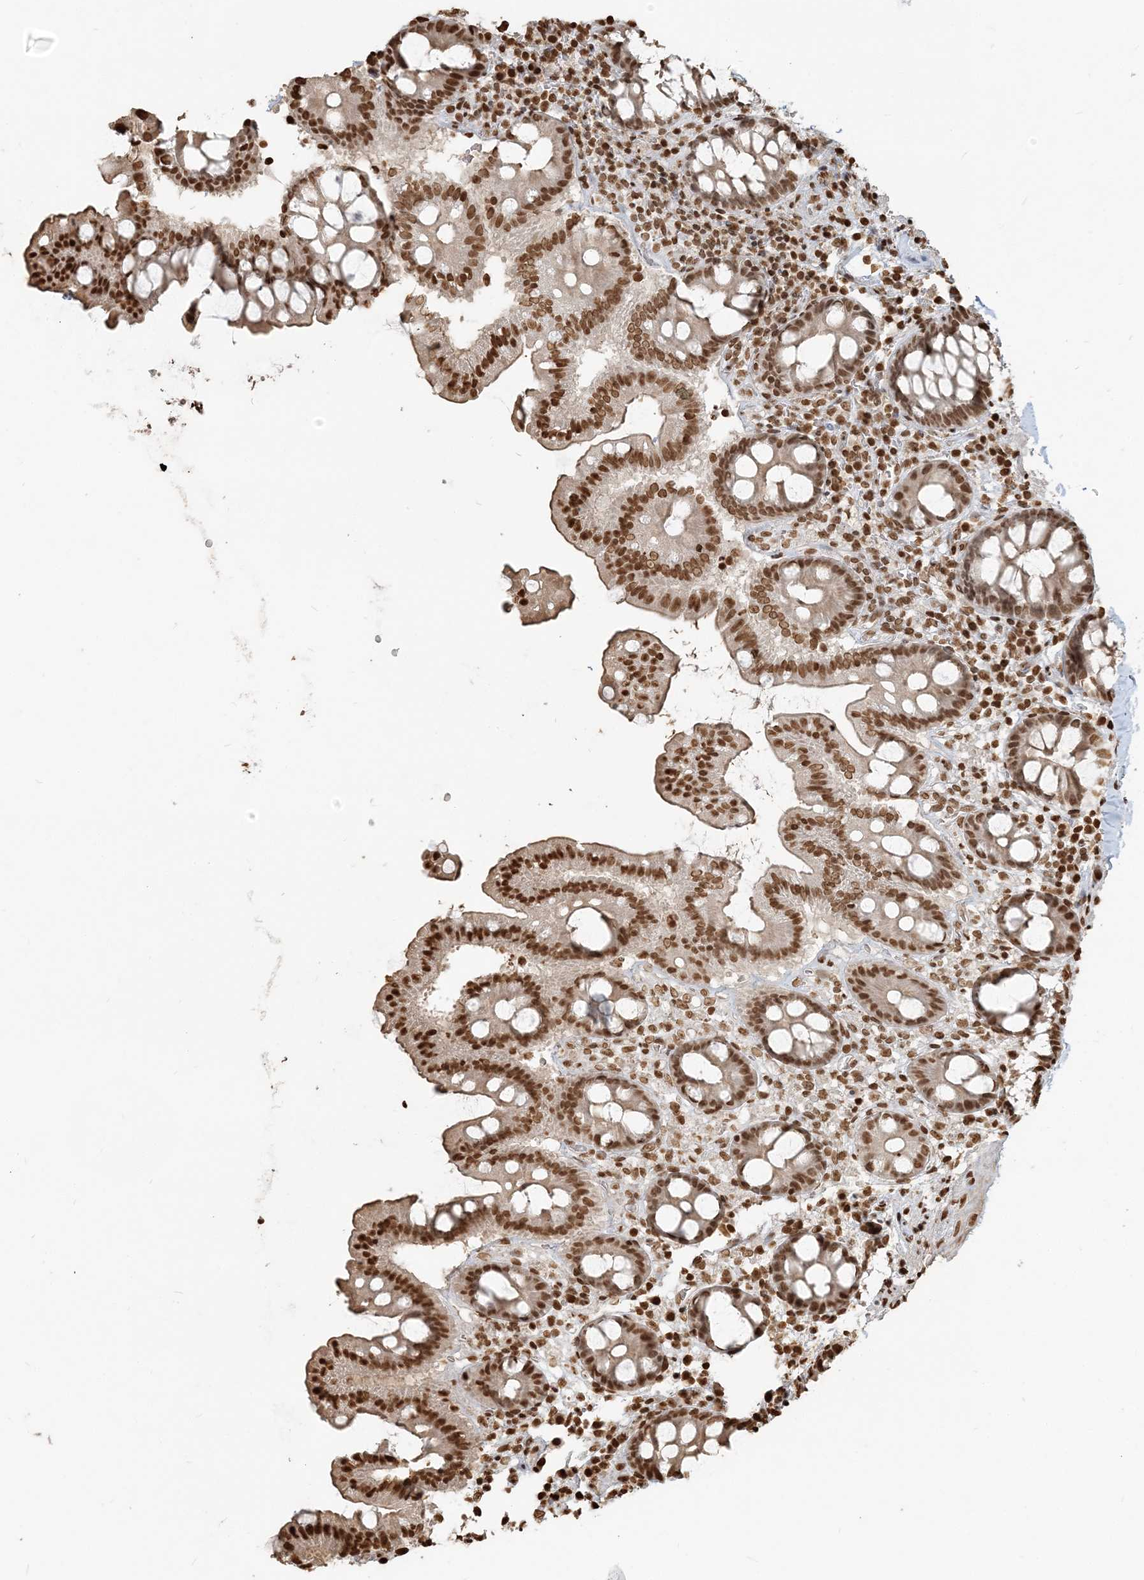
{"staining": {"intensity": "moderate", "quantity": ">75%", "location": "nuclear"}, "tissue": "colon", "cell_type": "Endothelial cells", "image_type": "normal", "snomed": [{"axis": "morphology", "description": "Normal tissue, NOS"}, {"axis": "topography", "description": "Colon"}], "caption": "Approximately >75% of endothelial cells in unremarkable human colon exhibit moderate nuclear protein positivity as visualized by brown immunohistochemical staining.", "gene": "H3", "patient": {"sex": "female", "age": 79}}